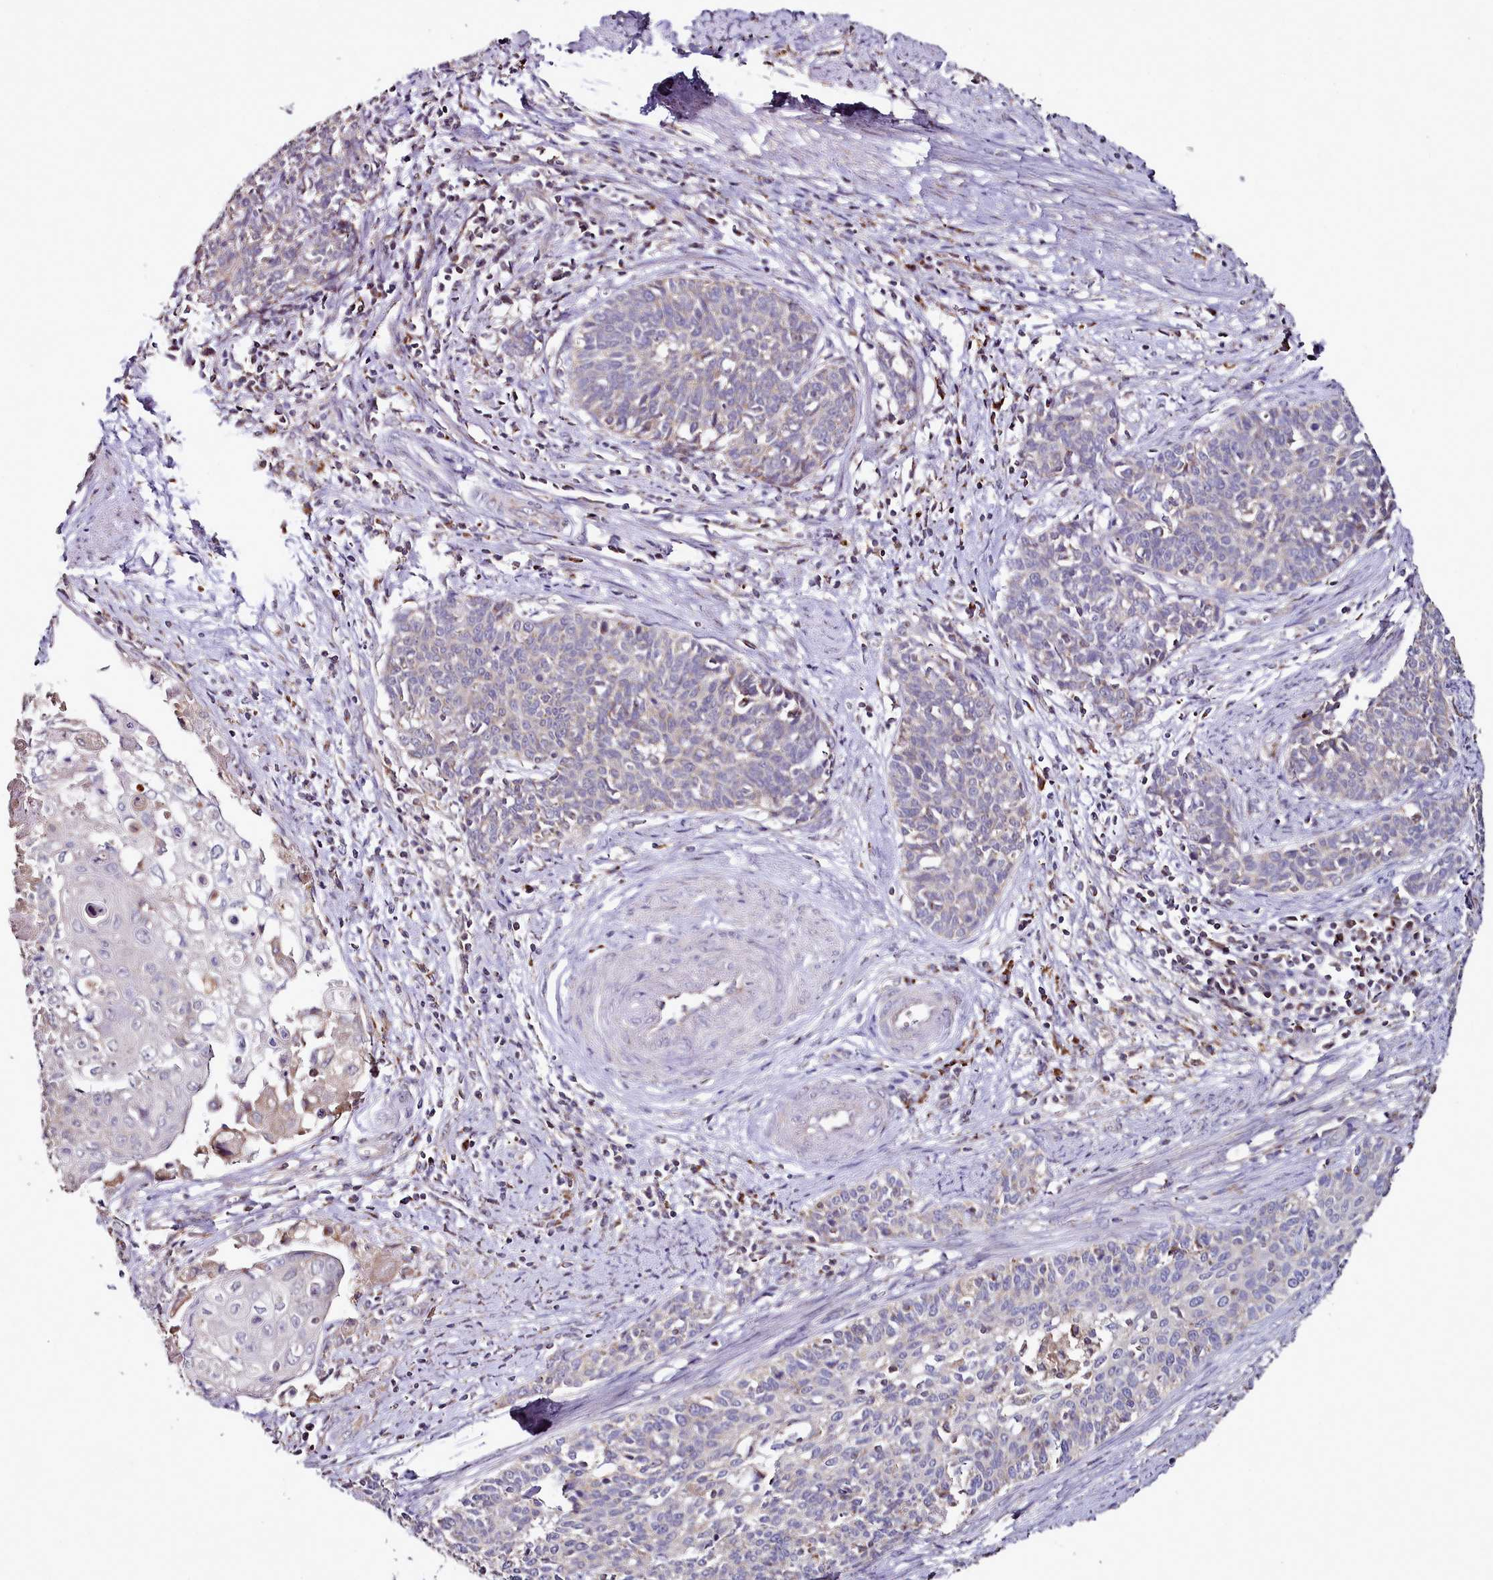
{"staining": {"intensity": "weak", "quantity": "<25%", "location": "cytoplasmic/membranous"}, "tissue": "cervical cancer", "cell_type": "Tumor cells", "image_type": "cancer", "snomed": [{"axis": "morphology", "description": "Squamous cell carcinoma, NOS"}, {"axis": "topography", "description": "Cervix"}], "caption": "Cervical cancer (squamous cell carcinoma) stained for a protein using IHC demonstrates no expression tumor cells.", "gene": "ACSS1", "patient": {"sex": "female", "age": 39}}